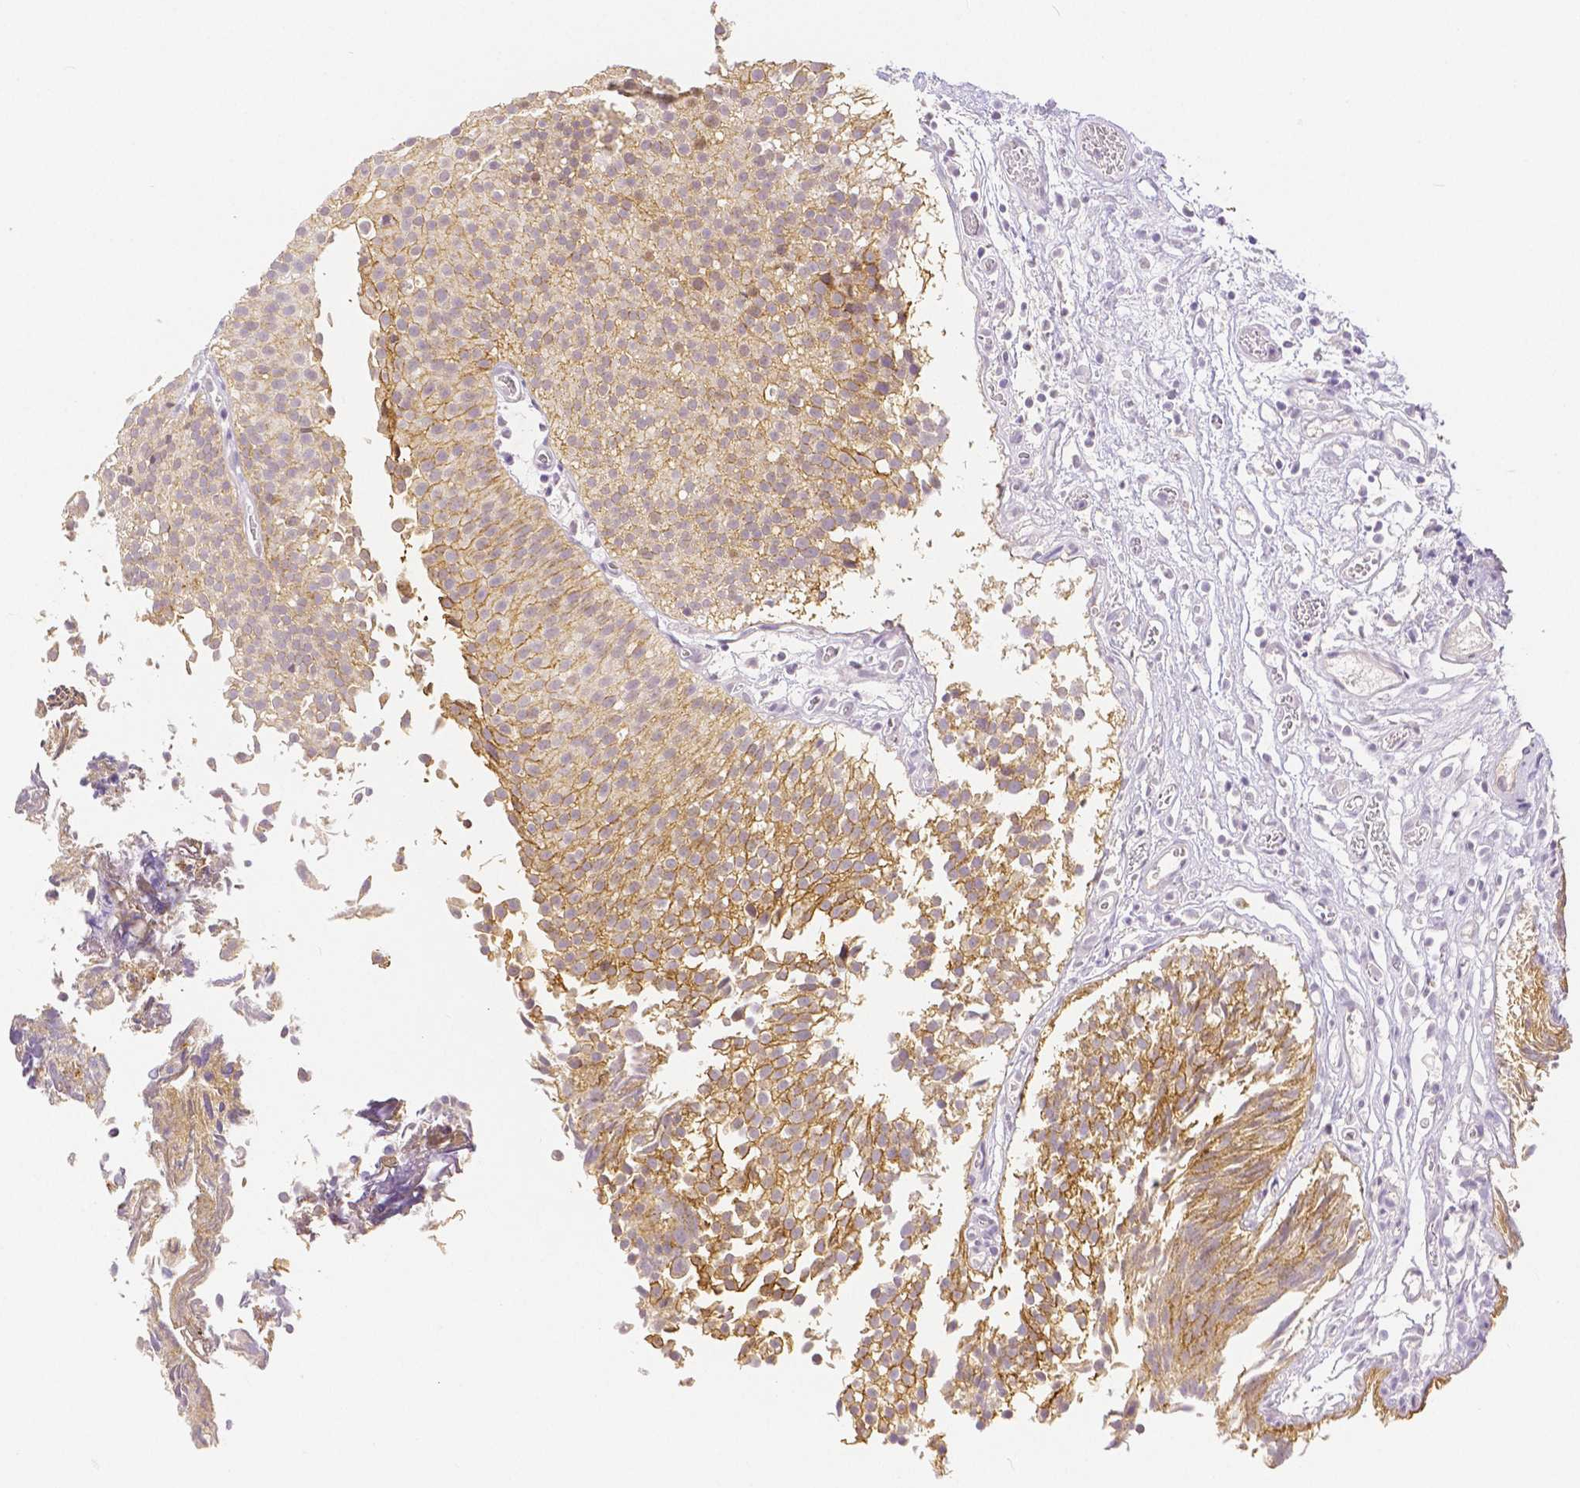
{"staining": {"intensity": "moderate", "quantity": ">75%", "location": "cytoplasmic/membranous"}, "tissue": "urothelial cancer", "cell_type": "Tumor cells", "image_type": "cancer", "snomed": [{"axis": "morphology", "description": "Urothelial carcinoma, Low grade"}, {"axis": "topography", "description": "Urinary bladder"}], "caption": "IHC (DAB) staining of human urothelial carcinoma (low-grade) exhibits moderate cytoplasmic/membranous protein expression in about >75% of tumor cells.", "gene": "OCLN", "patient": {"sex": "male", "age": 80}}